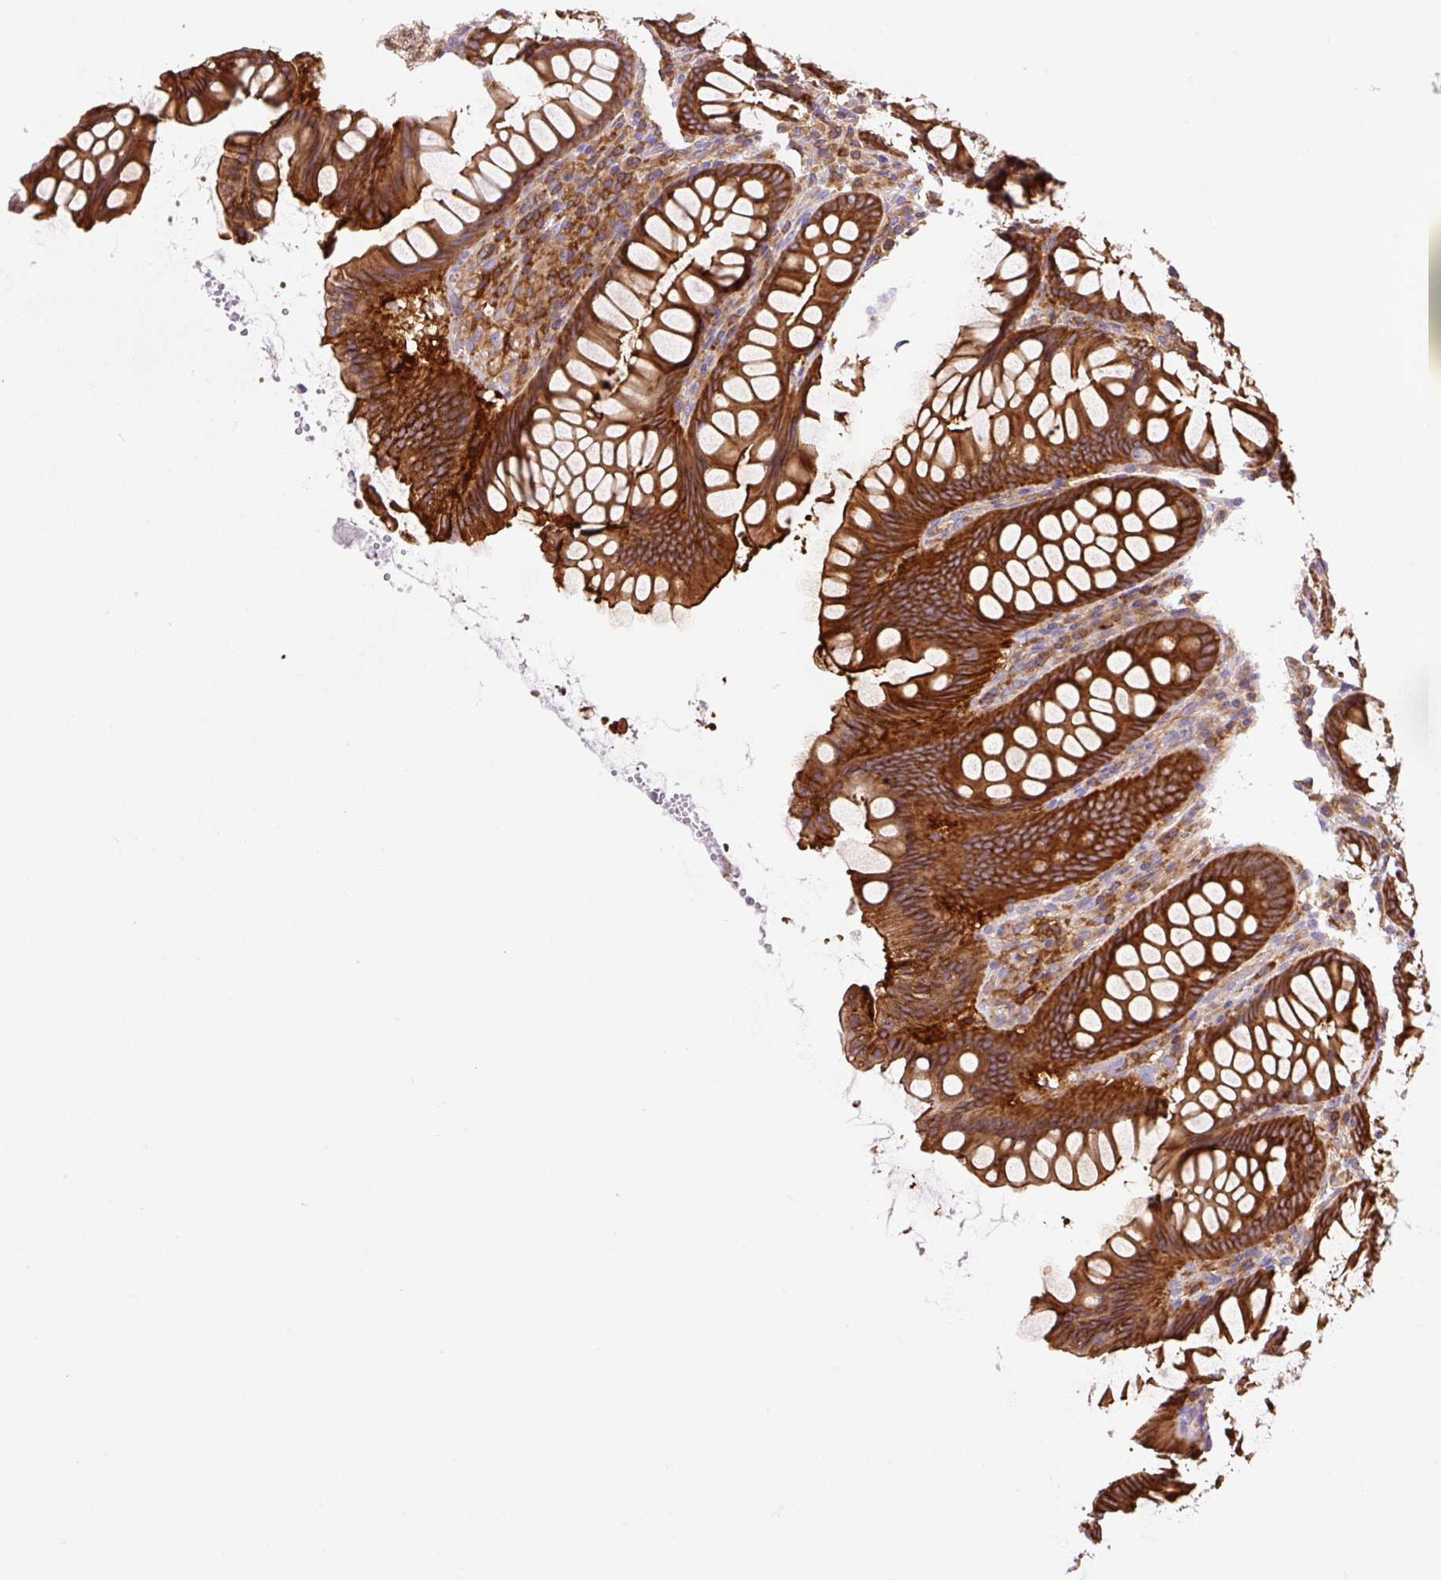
{"staining": {"intensity": "moderate", "quantity": ">75%", "location": "cytoplasmic/membranous"}, "tissue": "colon", "cell_type": "Endothelial cells", "image_type": "normal", "snomed": [{"axis": "morphology", "description": "Normal tissue, NOS"}, {"axis": "topography", "description": "Colon"}], "caption": "This image displays immunohistochemistry (IHC) staining of unremarkable human colon, with medium moderate cytoplasmic/membranous positivity in approximately >75% of endothelial cells.", "gene": "DNM2", "patient": {"sex": "female", "age": 79}}